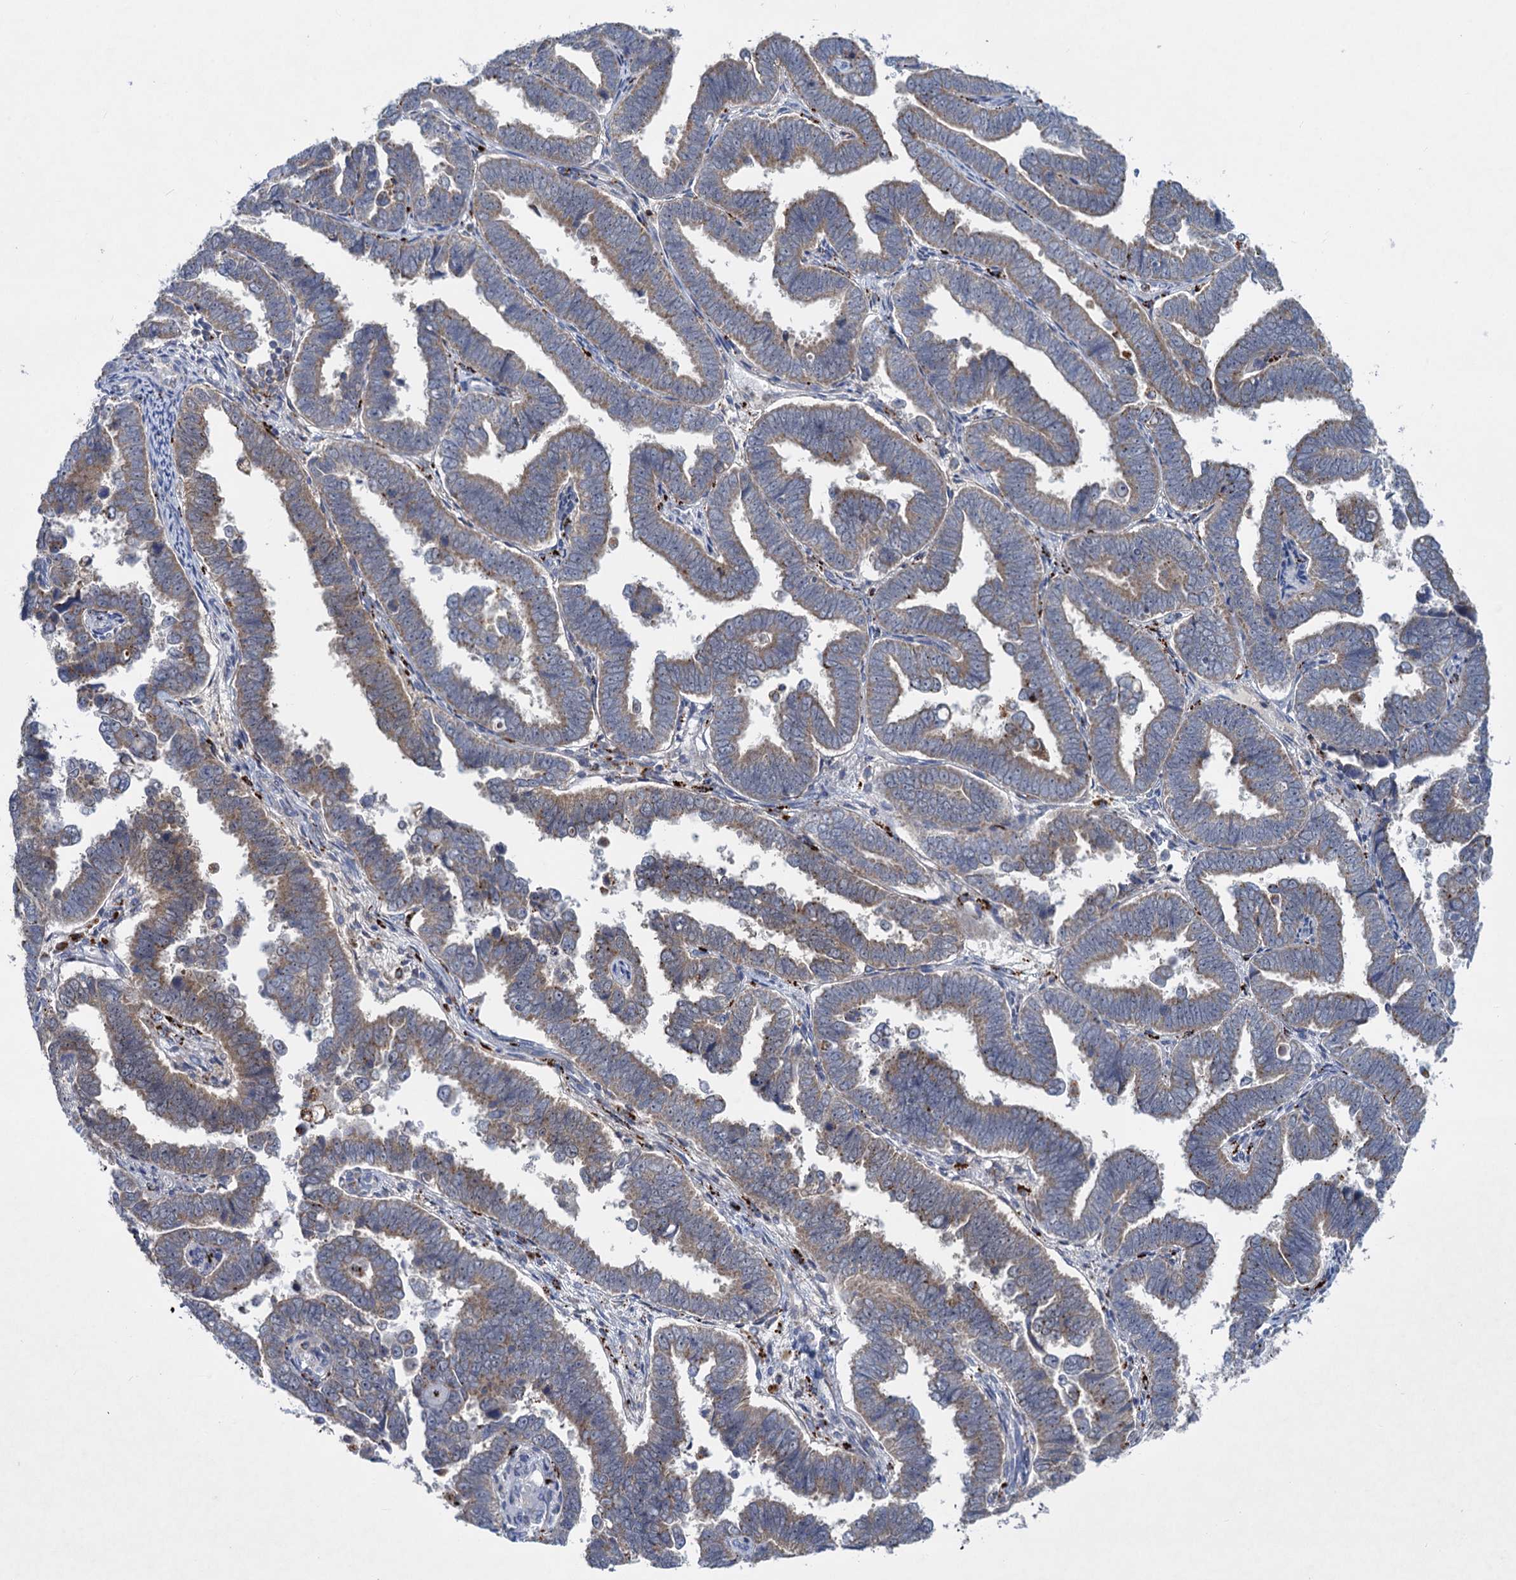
{"staining": {"intensity": "weak", "quantity": ">75%", "location": "cytoplasmic/membranous"}, "tissue": "endometrial cancer", "cell_type": "Tumor cells", "image_type": "cancer", "snomed": [{"axis": "morphology", "description": "Adenocarcinoma, NOS"}, {"axis": "topography", "description": "Endometrium"}], "caption": "Weak cytoplasmic/membranous positivity is identified in about >75% of tumor cells in adenocarcinoma (endometrial).", "gene": "ANKS3", "patient": {"sex": "female", "age": 75}}